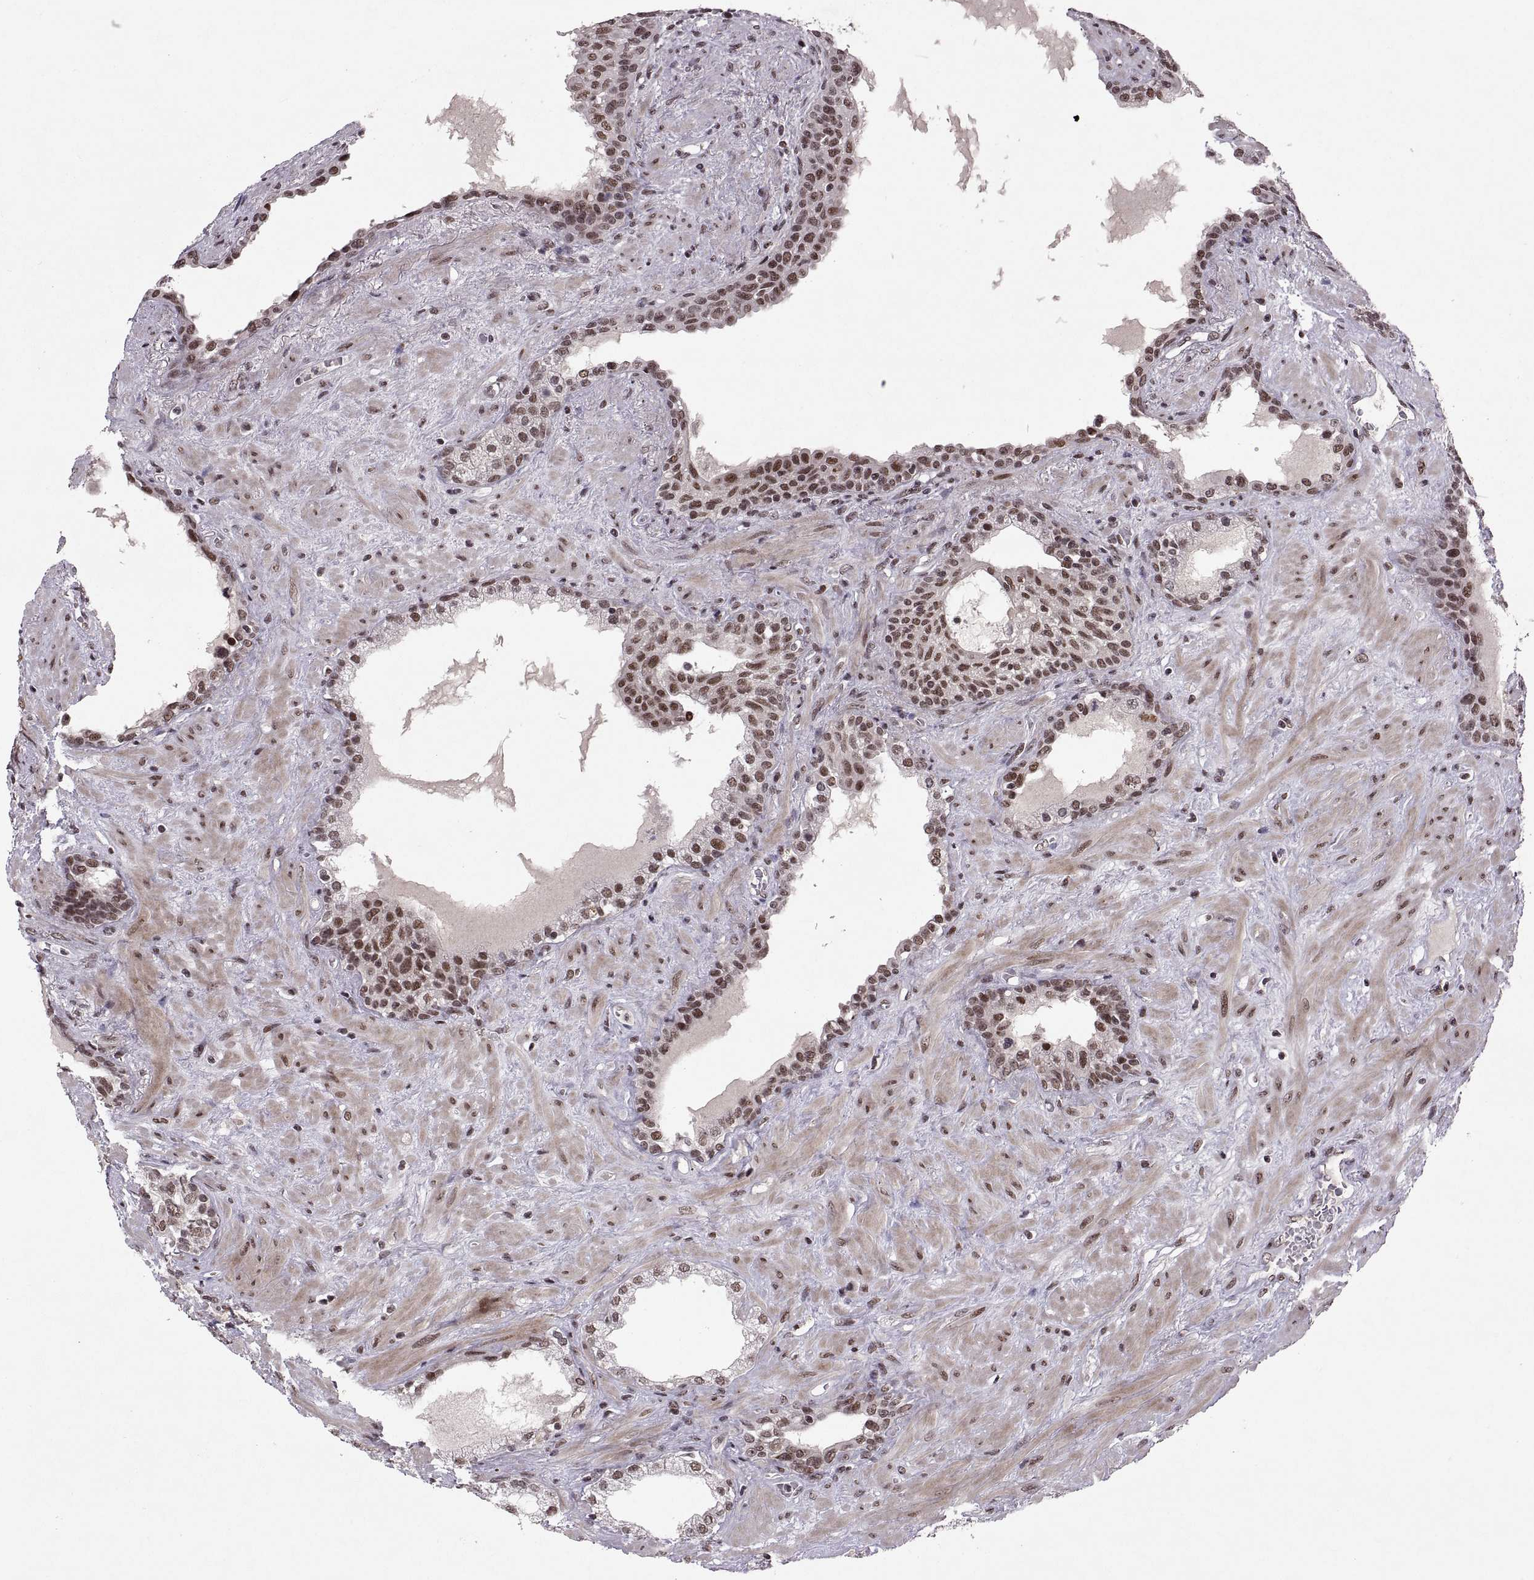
{"staining": {"intensity": "strong", "quantity": "25%-75%", "location": "nuclear"}, "tissue": "prostate", "cell_type": "Glandular cells", "image_type": "normal", "snomed": [{"axis": "morphology", "description": "Normal tissue, NOS"}, {"axis": "topography", "description": "Prostate"}], "caption": "Unremarkable prostate shows strong nuclear positivity in approximately 25%-75% of glandular cells, visualized by immunohistochemistry.", "gene": "MT1E", "patient": {"sex": "male", "age": 63}}